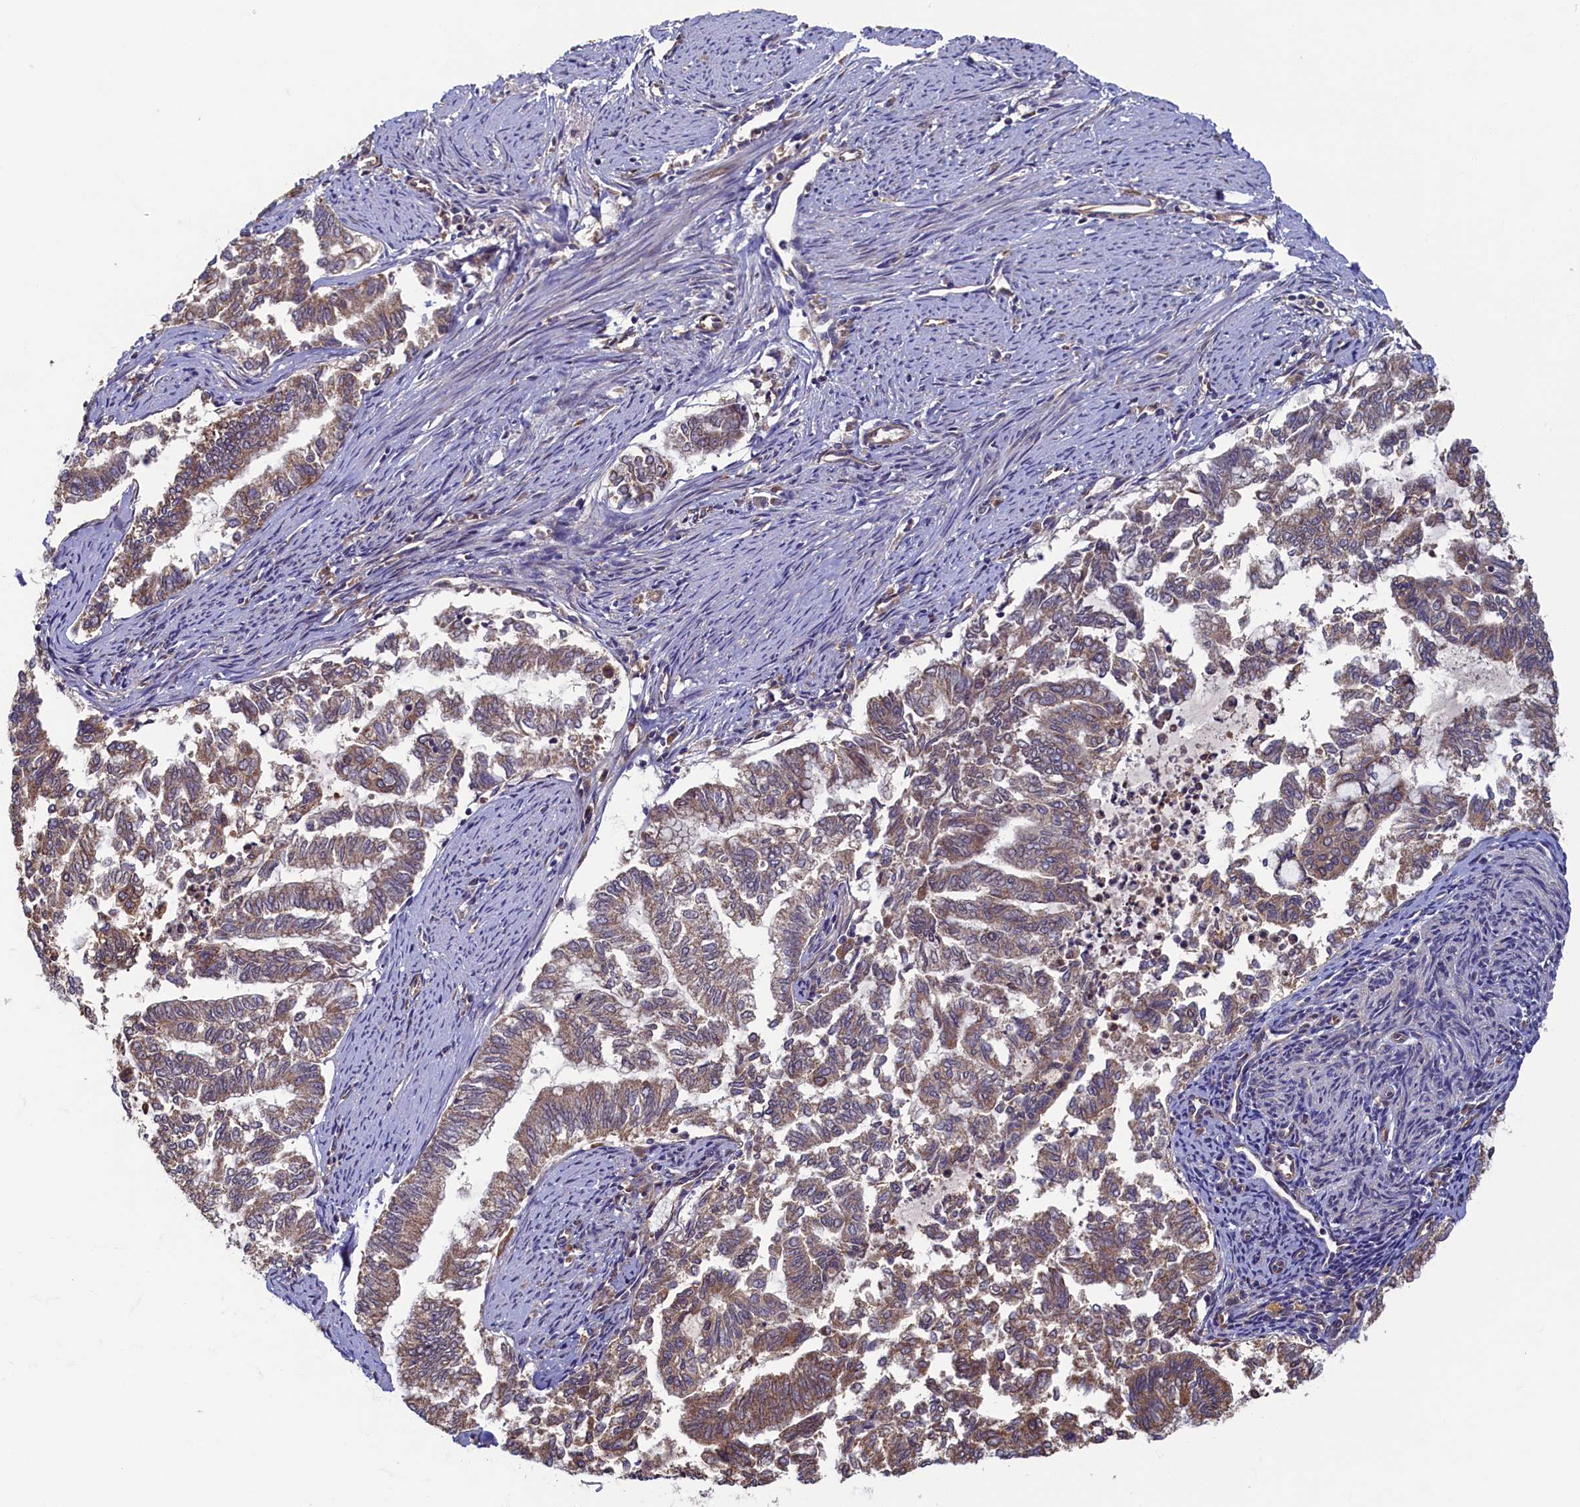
{"staining": {"intensity": "moderate", "quantity": ">75%", "location": "cytoplasmic/membranous"}, "tissue": "endometrial cancer", "cell_type": "Tumor cells", "image_type": "cancer", "snomed": [{"axis": "morphology", "description": "Adenocarcinoma, NOS"}, {"axis": "topography", "description": "Endometrium"}], "caption": "Immunohistochemical staining of human endometrial cancer (adenocarcinoma) reveals medium levels of moderate cytoplasmic/membranous expression in approximately >75% of tumor cells.", "gene": "STX12", "patient": {"sex": "female", "age": 79}}